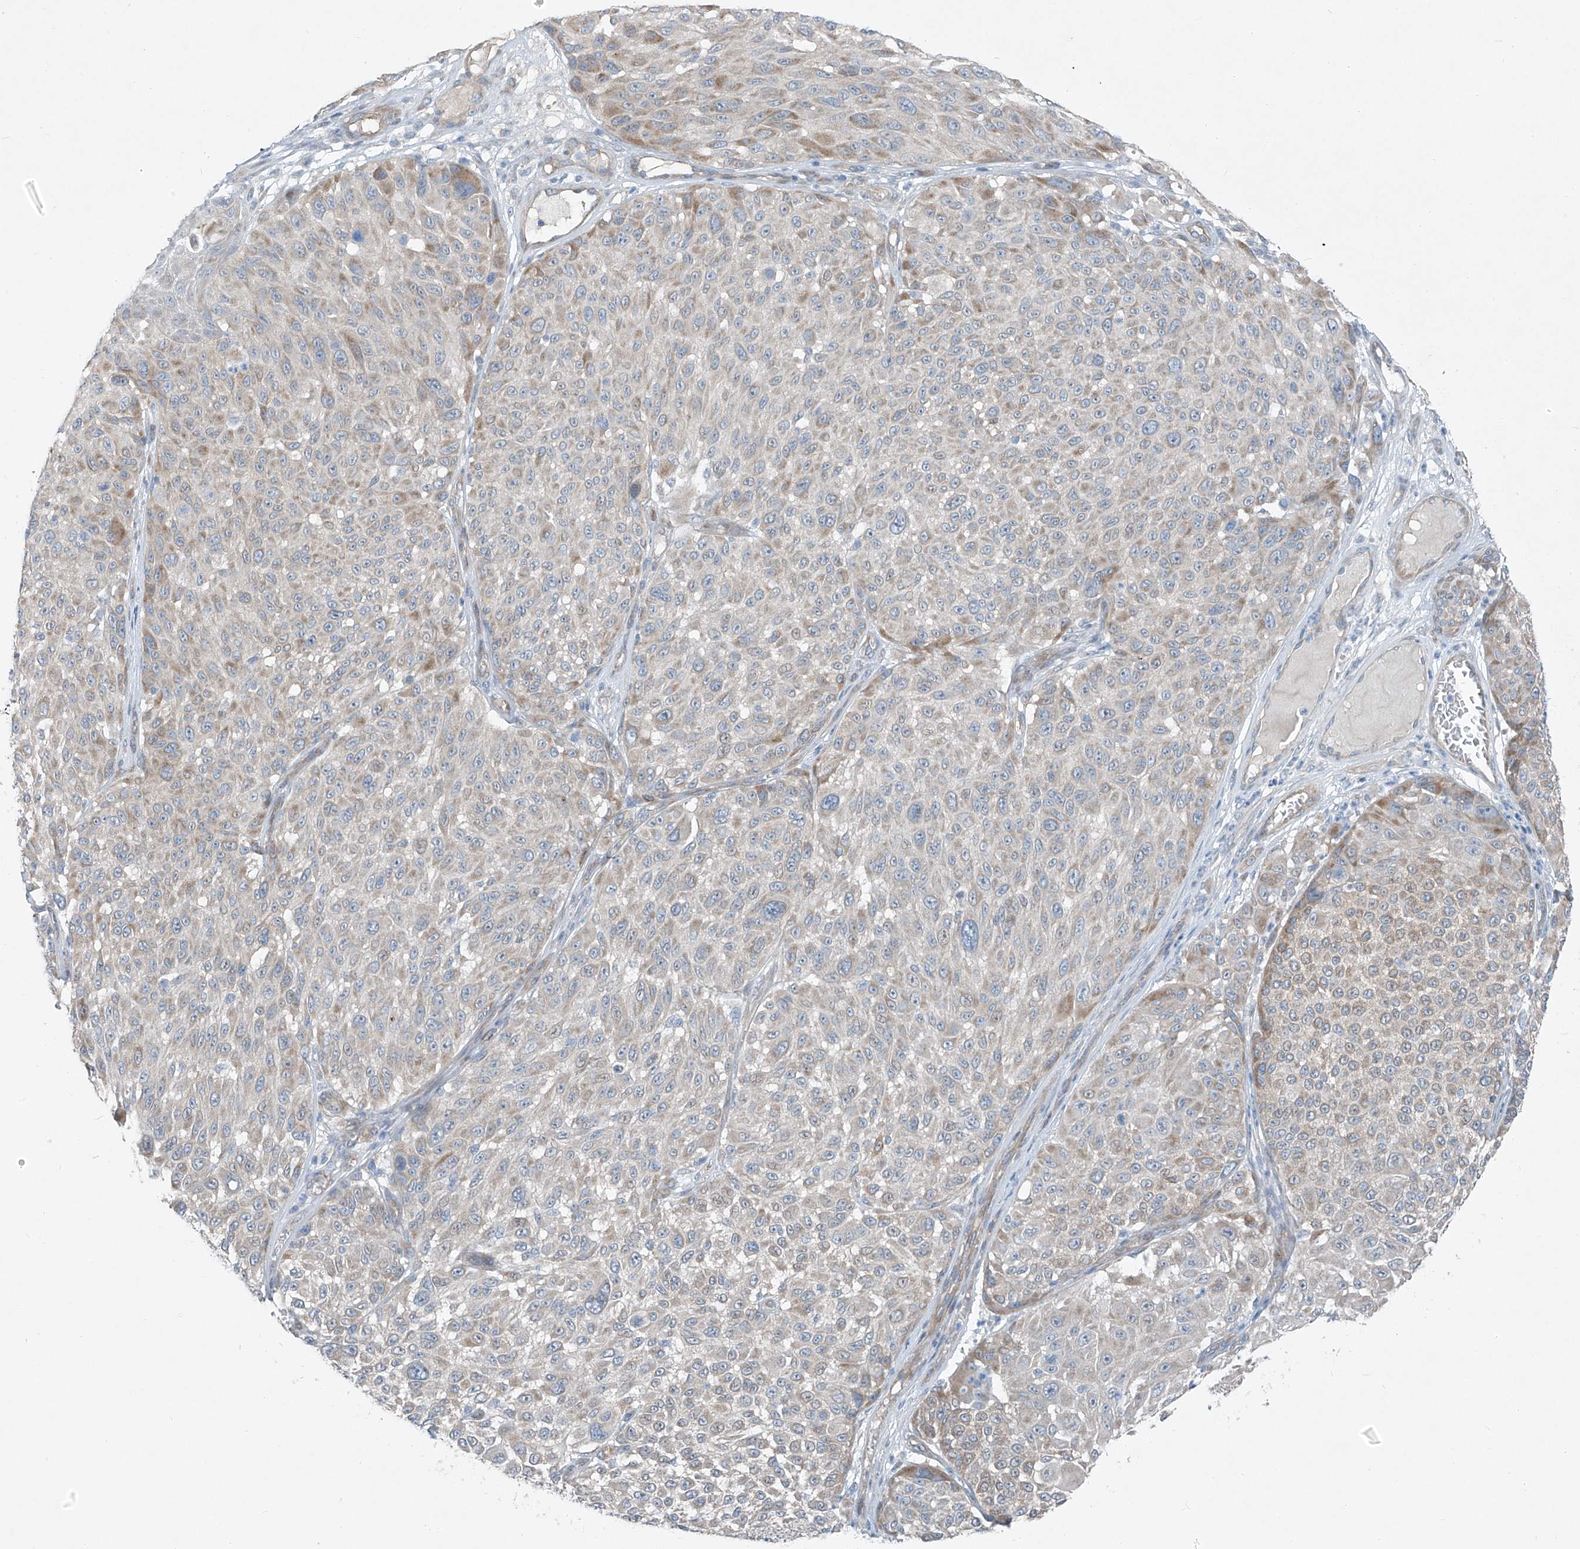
{"staining": {"intensity": "weak", "quantity": "<25%", "location": "cytoplasmic/membranous"}, "tissue": "melanoma", "cell_type": "Tumor cells", "image_type": "cancer", "snomed": [{"axis": "morphology", "description": "Malignant melanoma, NOS"}, {"axis": "topography", "description": "Skin"}], "caption": "There is no significant positivity in tumor cells of melanoma.", "gene": "TNS2", "patient": {"sex": "male", "age": 83}}